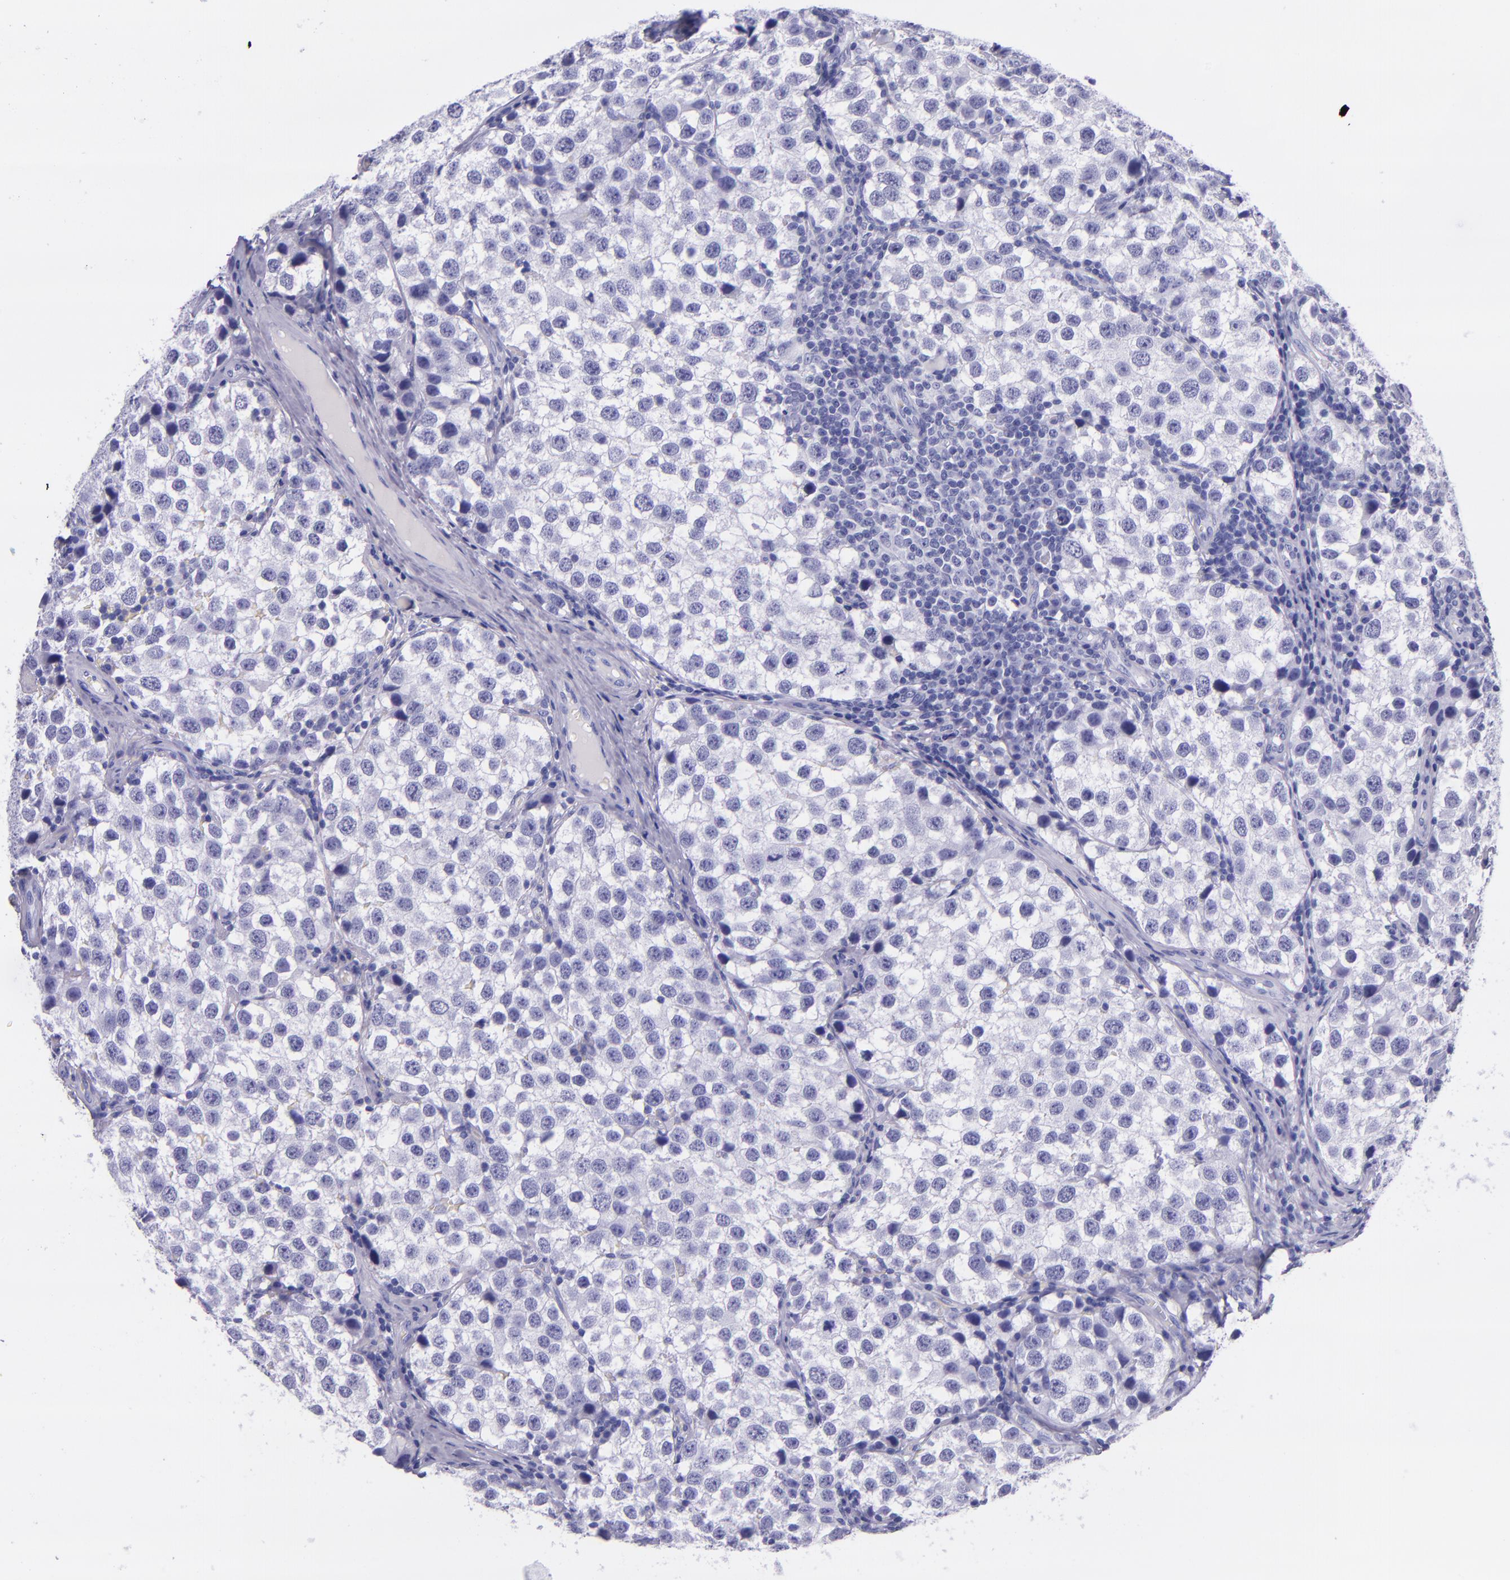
{"staining": {"intensity": "negative", "quantity": "none", "location": "none"}, "tissue": "testis cancer", "cell_type": "Tumor cells", "image_type": "cancer", "snomed": [{"axis": "morphology", "description": "Seminoma, NOS"}, {"axis": "topography", "description": "Testis"}], "caption": "A high-resolution photomicrograph shows IHC staining of testis cancer, which demonstrates no significant positivity in tumor cells.", "gene": "SLPI", "patient": {"sex": "male", "age": 39}}